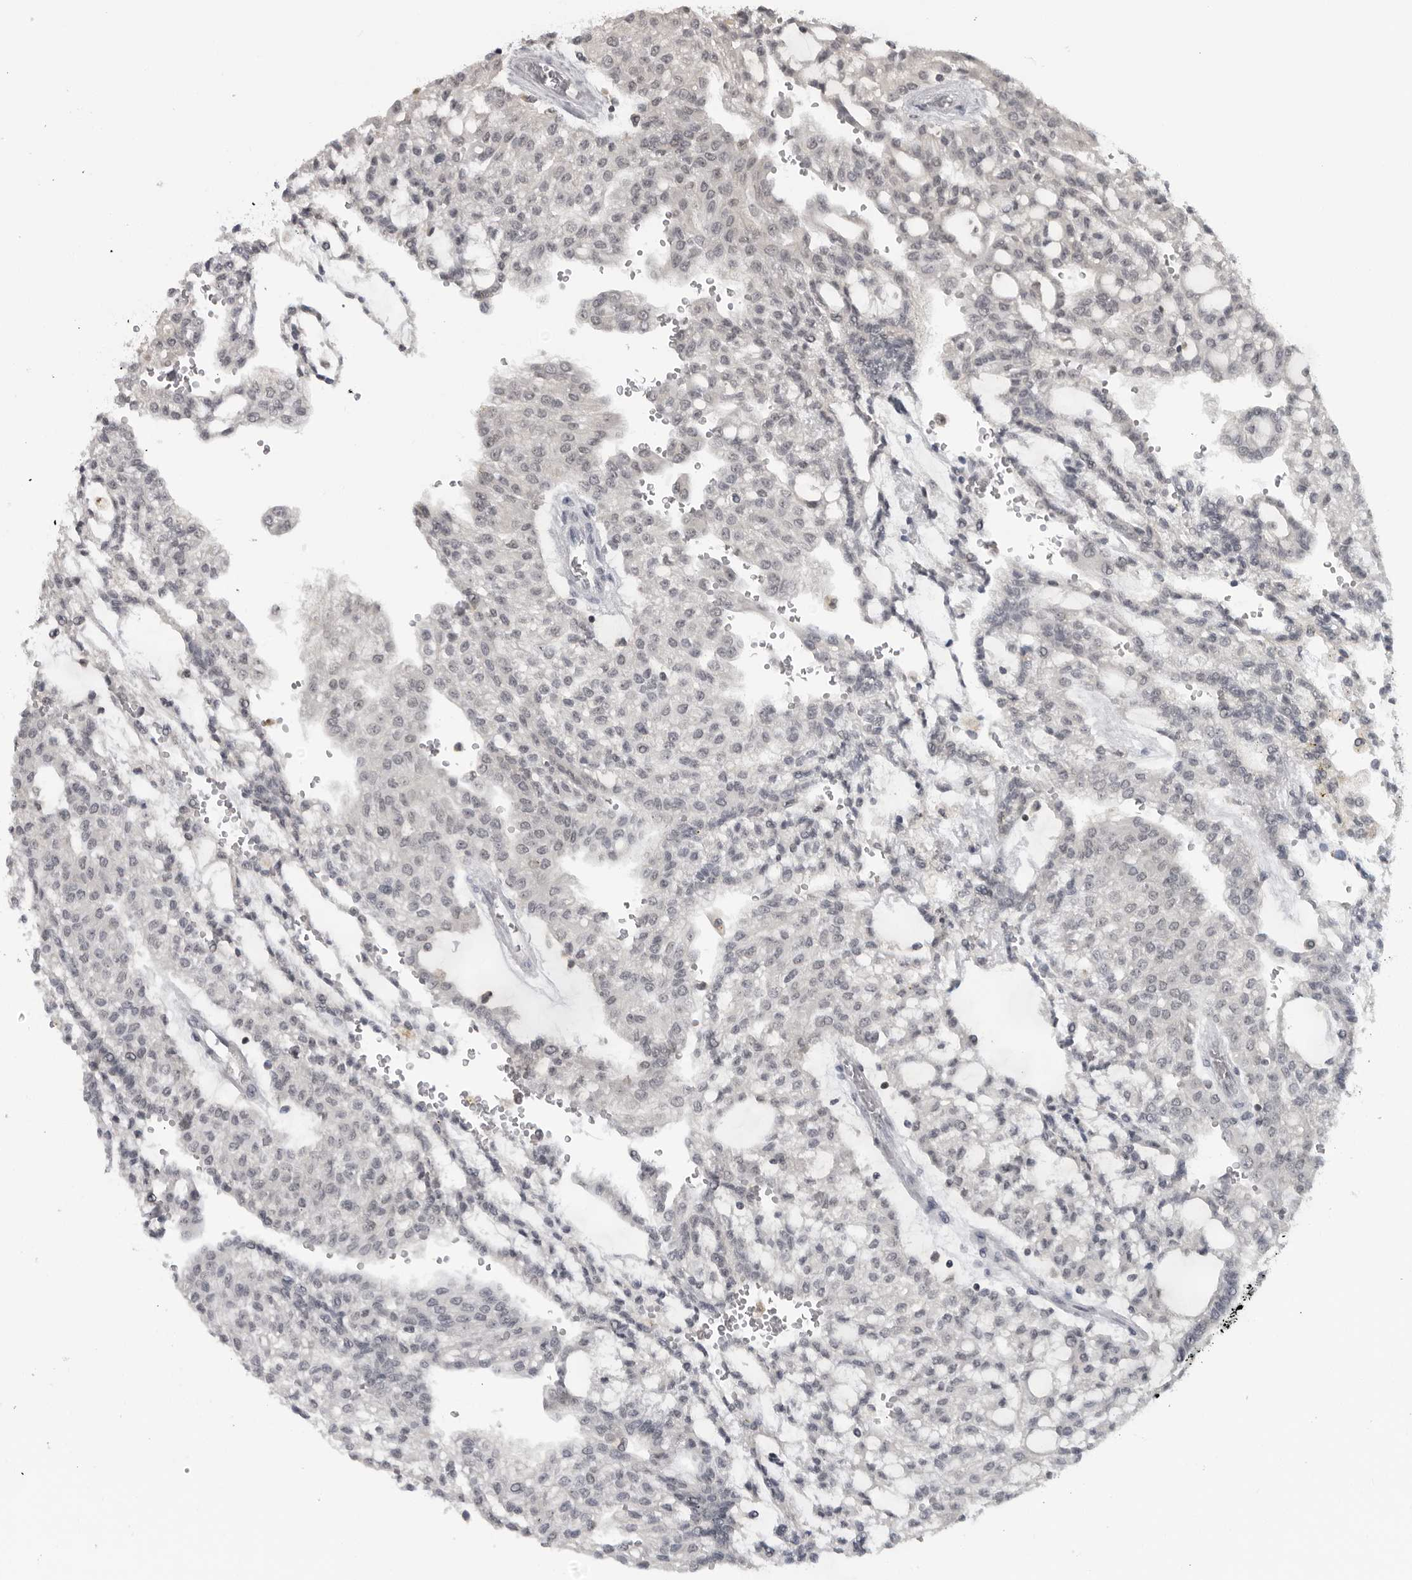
{"staining": {"intensity": "negative", "quantity": "none", "location": "none"}, "tissue": "renal cancer", "cell_type": "Tumor cells", "image_type": "cancer", "snomed": [{"axis": "morphology", "description": "Adenocarcinoma, NOS"}, {"axis": "topography", "description": "Kidney"}], "caption": "High power microscopy micrograph of an IHC image of renal cancer, revealing no significant positivity in tumor cells. (Brightfield microscopy of DAB (3,3'-diaminobenzidine) immunohistochemistry at high magnification).", "gene": "PDCL3", "patient": {"sex": "male", "age": 63}}